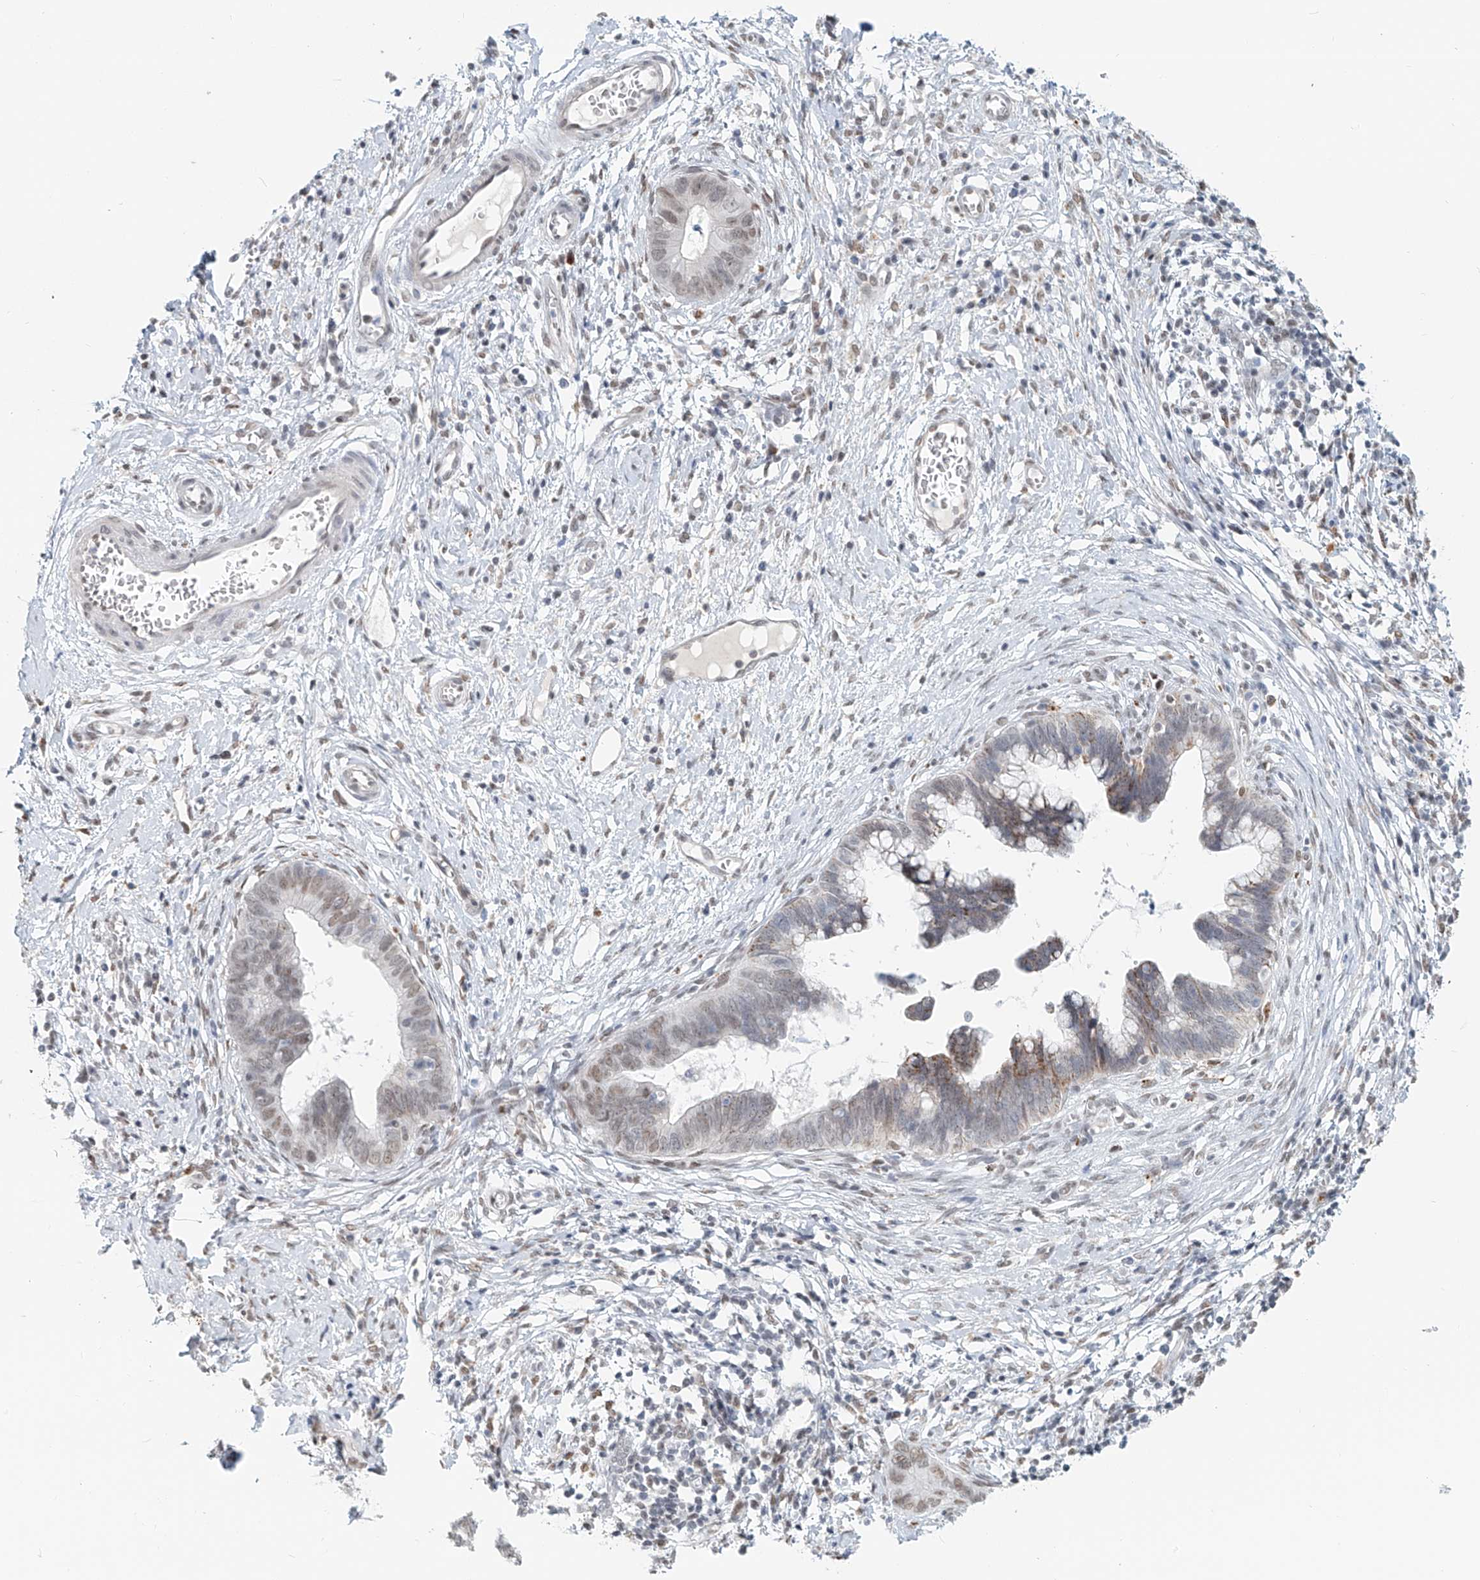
{"staining": {"intensity": "weak", "quantity": "25%-75%", "location": "cytoplasmic/membranous,nuclear"}, "tissue": "cervical cancer", "cell_type": "Tumor cells", "image_type": "cancer", "snomed": [{"axis": "morphology", "description": "Adenocarcinoma, NOS"}, {"axis": "topography", "description": "Cervix"}], "caption": "Cervical adenocarcinoma stained with DAB (3,3'-diaminobenzidine) immunohistochemistry demonstrates low levels of weak cytoplasmic/membranous and nuclear expression in approximately 25%-75% of tumor cells. Immunohistochemistry (ihc) stains the protein in brown and the nuclei are stained blue.", "gene": "SASH1", "patient": {"sex": "female", "age": 44}}